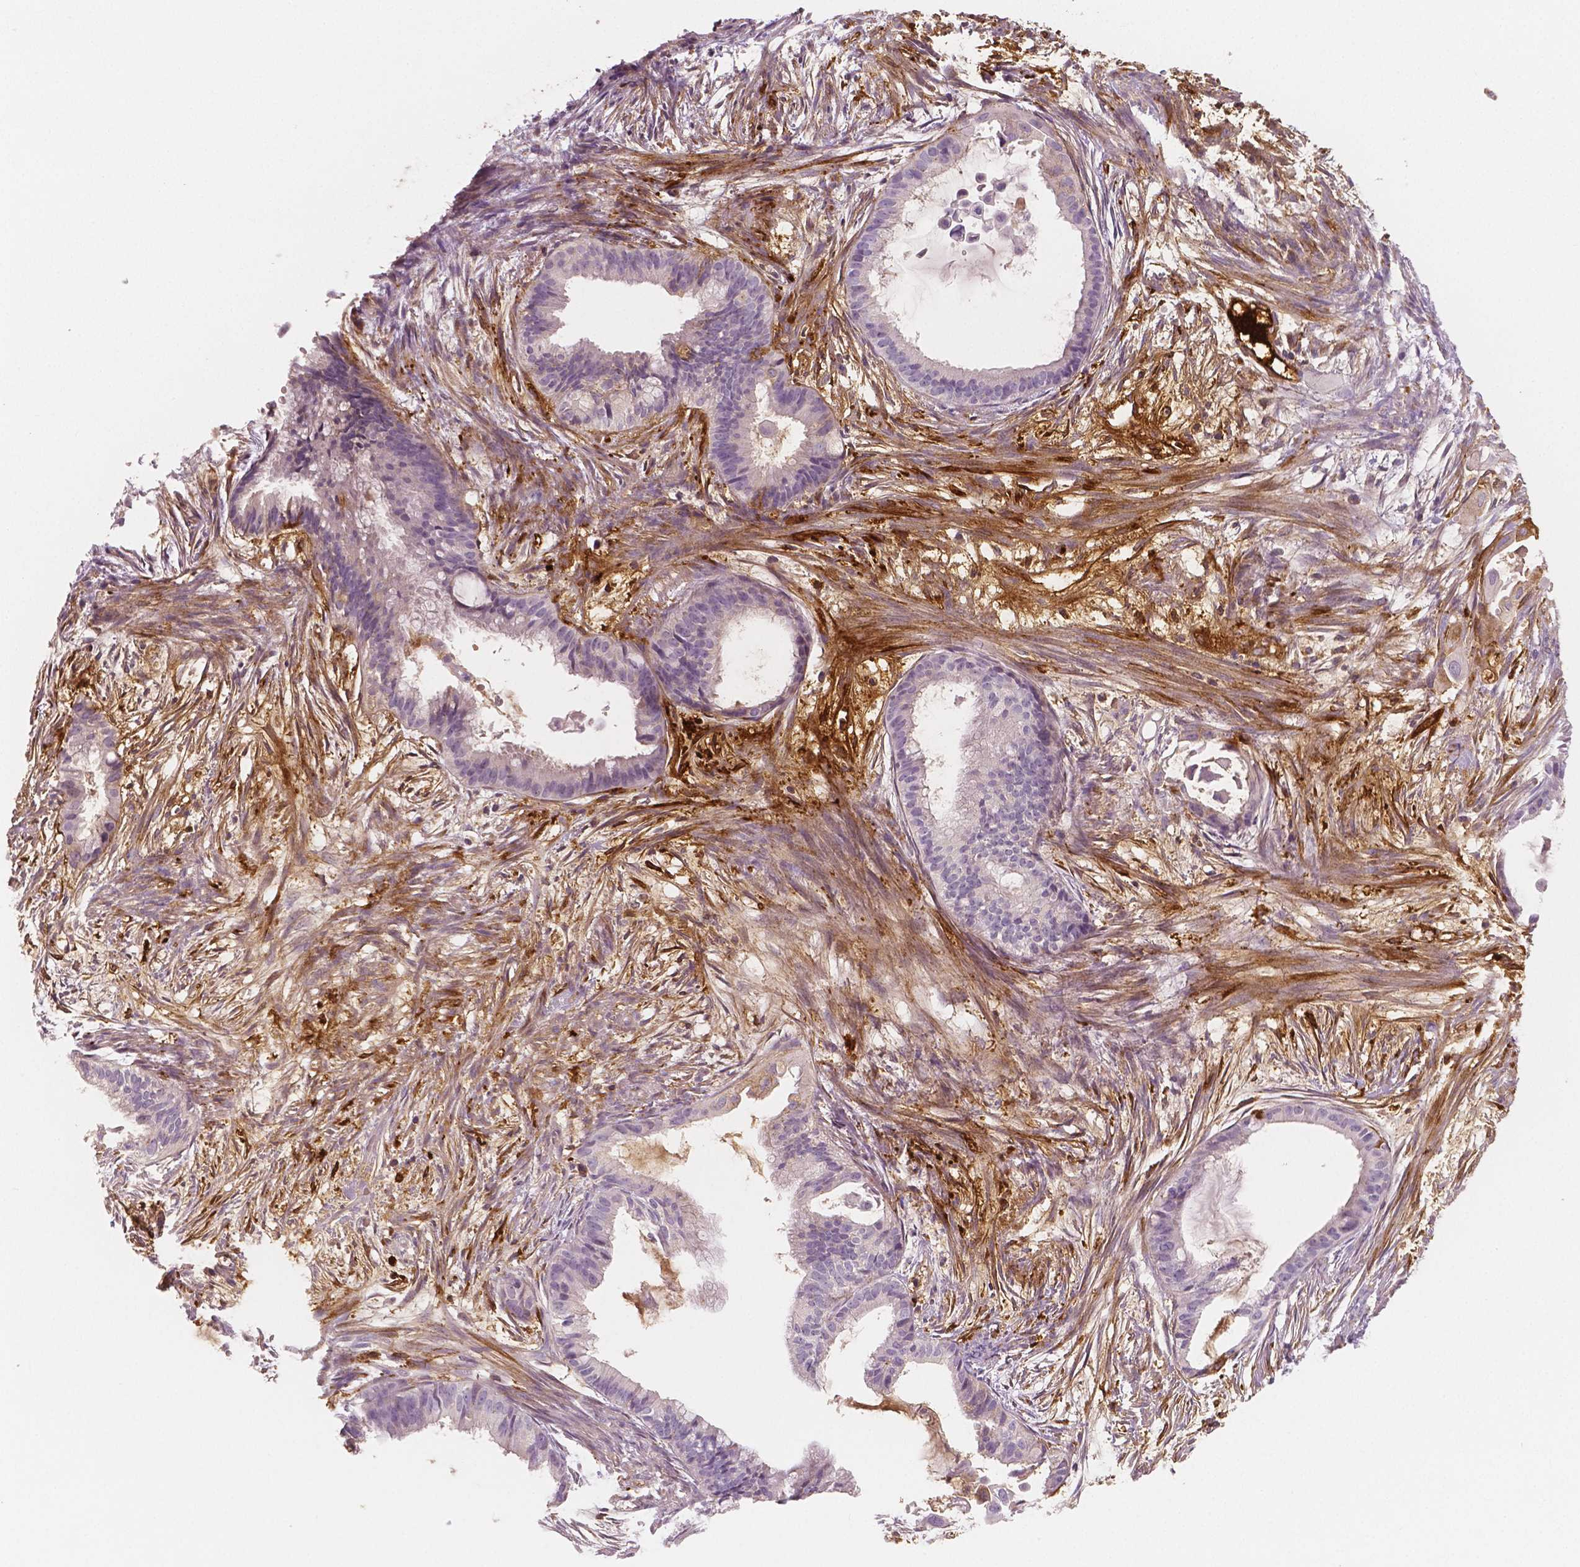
{"staining": {"intensity": "negative", "quantity": "none", "location": "none"}, "tissue": "endometrial cancer", "cell_type": "Tumor cells", "image_type": "cancer", "snomed": [{"axis": "morphology", "description": "Adenocarcinoma, NOS"}, {"axis": "topography", "description": "Endometrium"}], "caption": "A high-resolution micrograph shows IHC staining of endometrial cancer (adenocarcinoma), which shows no significant positivity in tumor cells. The staining is performed using DAB (3,3'-diaminobenzidine) brown chromogen with nuclei counter-stained in using hematoxylin.", "gene": "APOA4", "patient": {"sex": "female", "age": 86}}